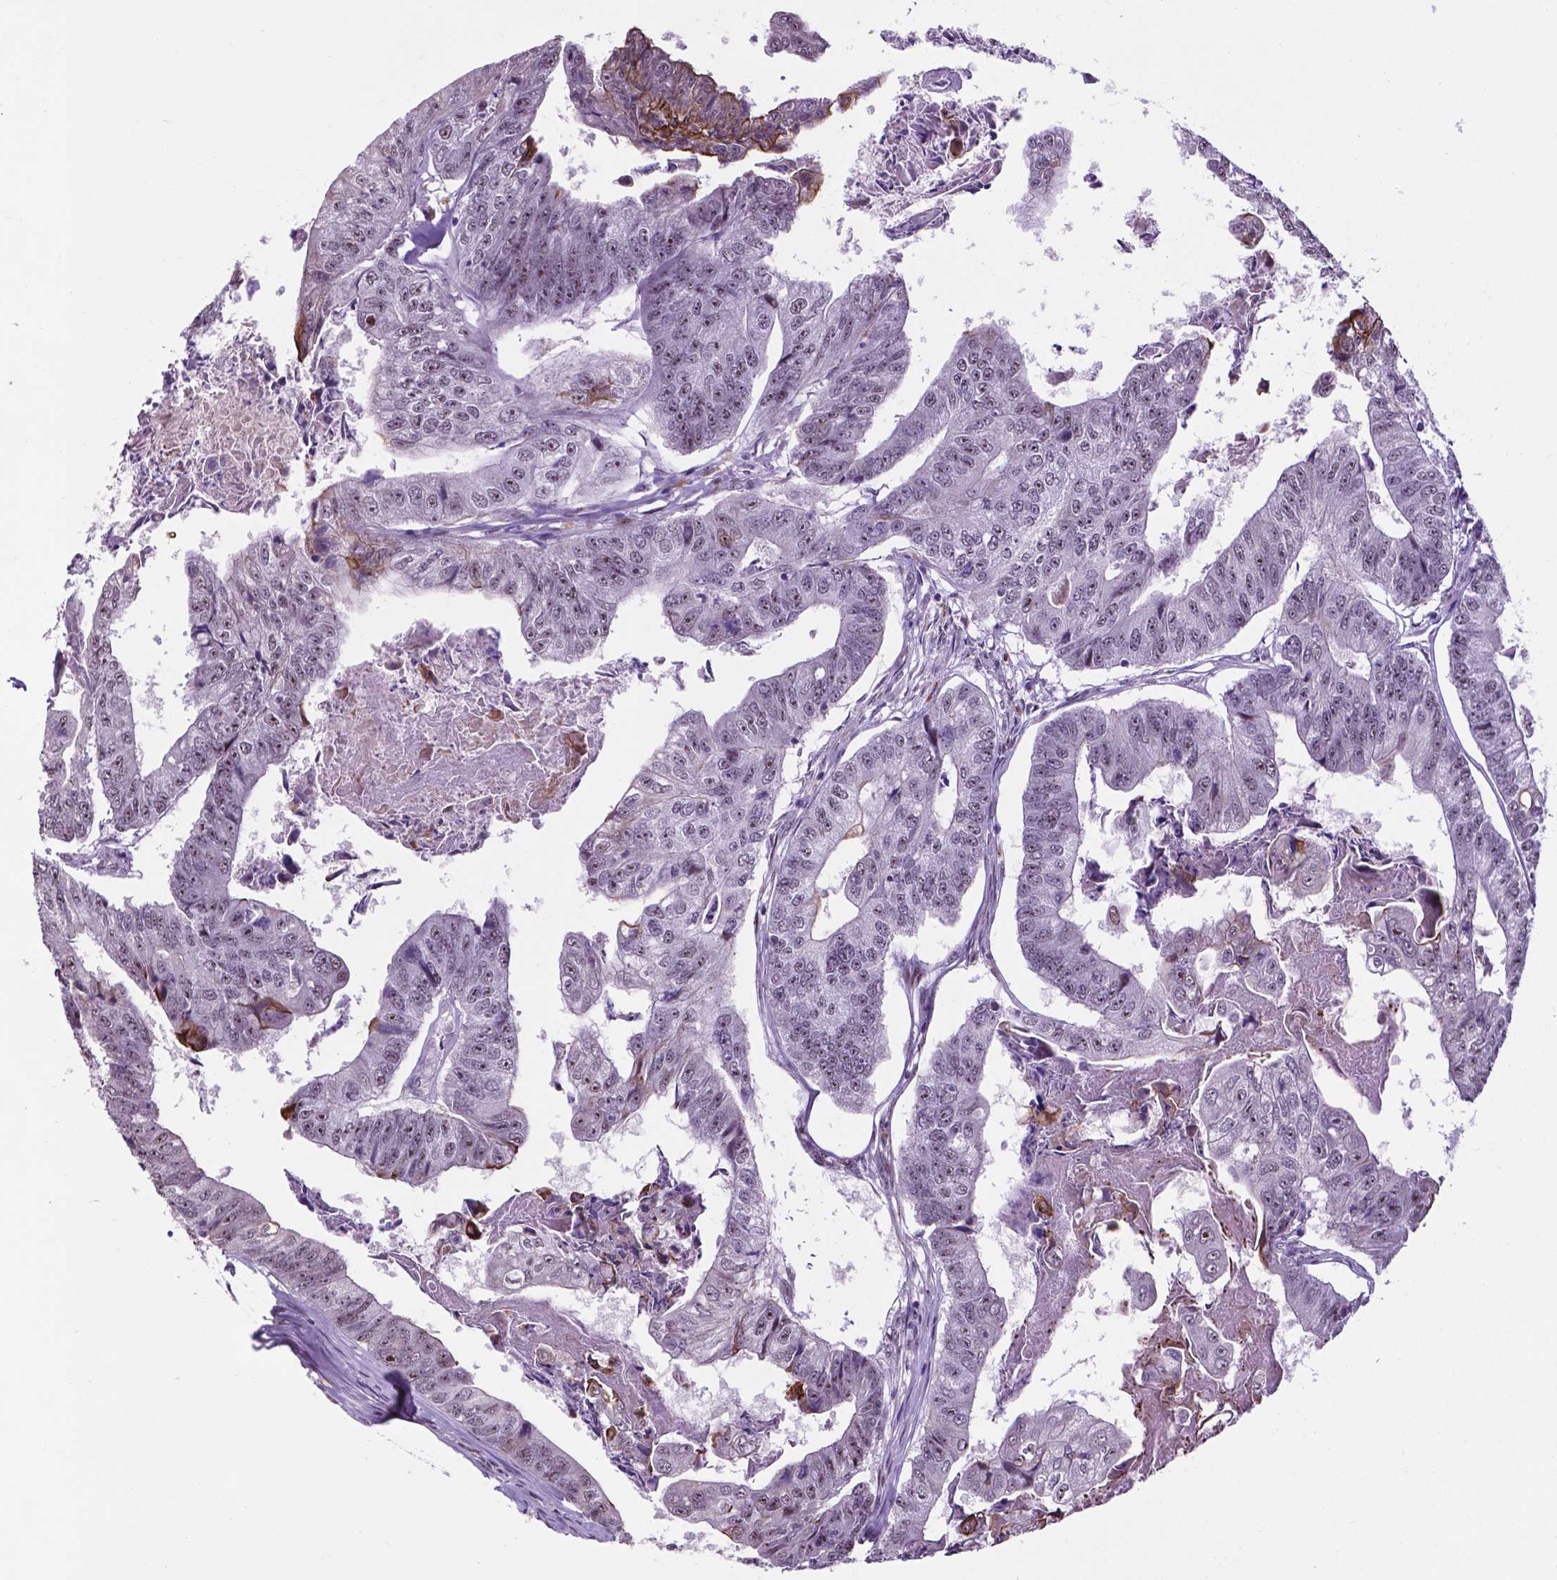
{"staining": {"intensity": "weak", "quantity": "<25%", "location": "nuclear"}, "tissue": "colorectal cancer", "cell_type": "Tumor cells", "image_type": "cancer", "snomed": [{"axis": "morphology", "description": "Adenocarcinoma, NOS"}, {"axis": "topography", "description": "Colon"}], "caption": "Immunohistochemistry (IHC) micrograph of neoplastic tissue: human adenocarcinoma (colorectal) stained with DAB (3,3'-diaminobenzidine) shows no significant protein staining in tumor cells.", "gene": "SMAD3", "patient": {"sex": "female", "age": 67}}